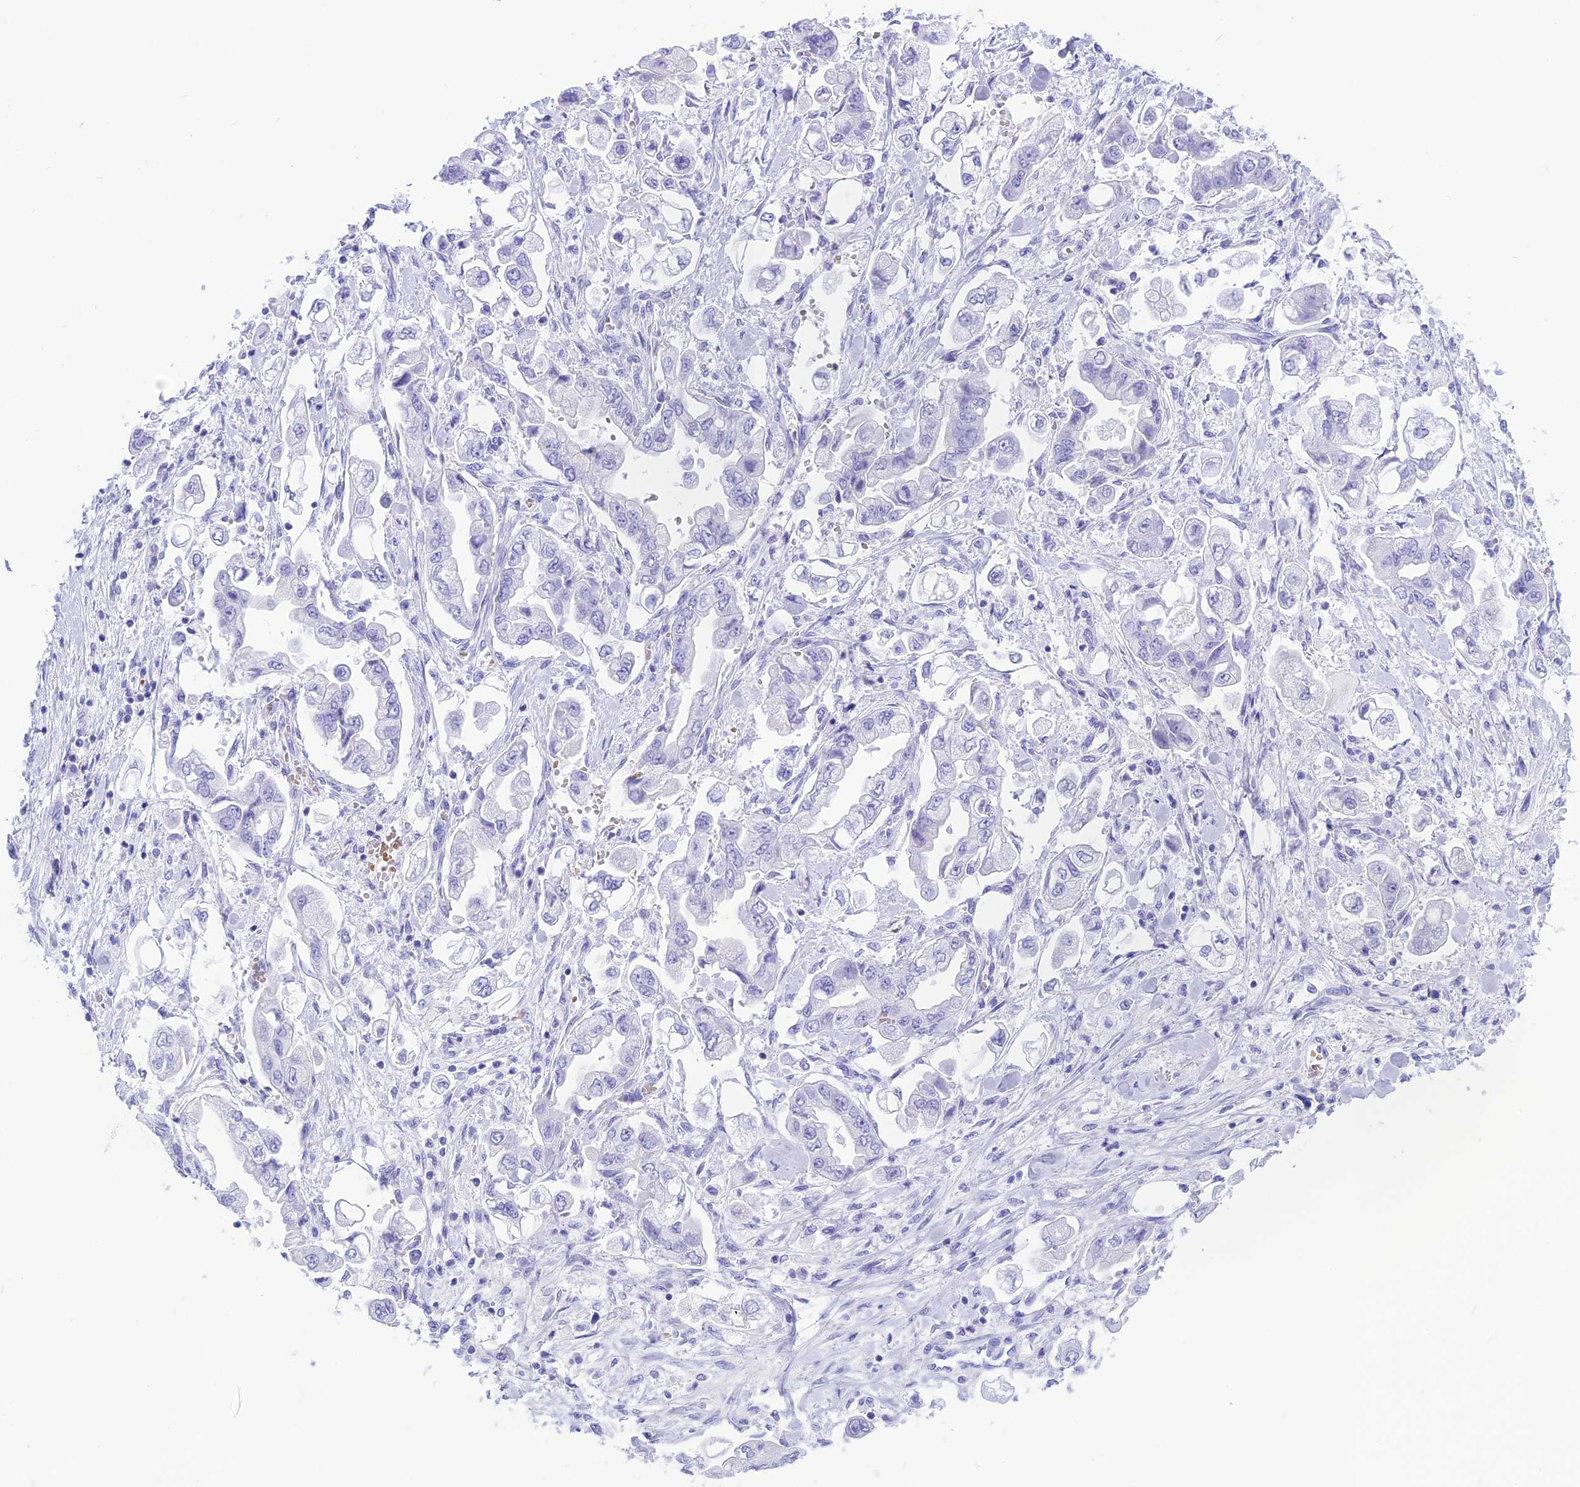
{"staining": {"intensity": "negative", "quantity": "none", "location": "none"}, "tissue": "stomach cancer", "cell_type": "Tumor cells", "image_type": "cancer", "snomed": [{"axis": "morphology", "description": "Adenocarcinoma, NOS"}, {"axis": "topography", "description": "Stomach"}], "caption": "Immunohistochemistry (IHC) micrograph of stomach adenocarcinoma stained for a protein (brown), which exhibits no positivity in tumor cells.", "gene": "GLYATL1", "patient": {"sex": "male", "age": 62}}